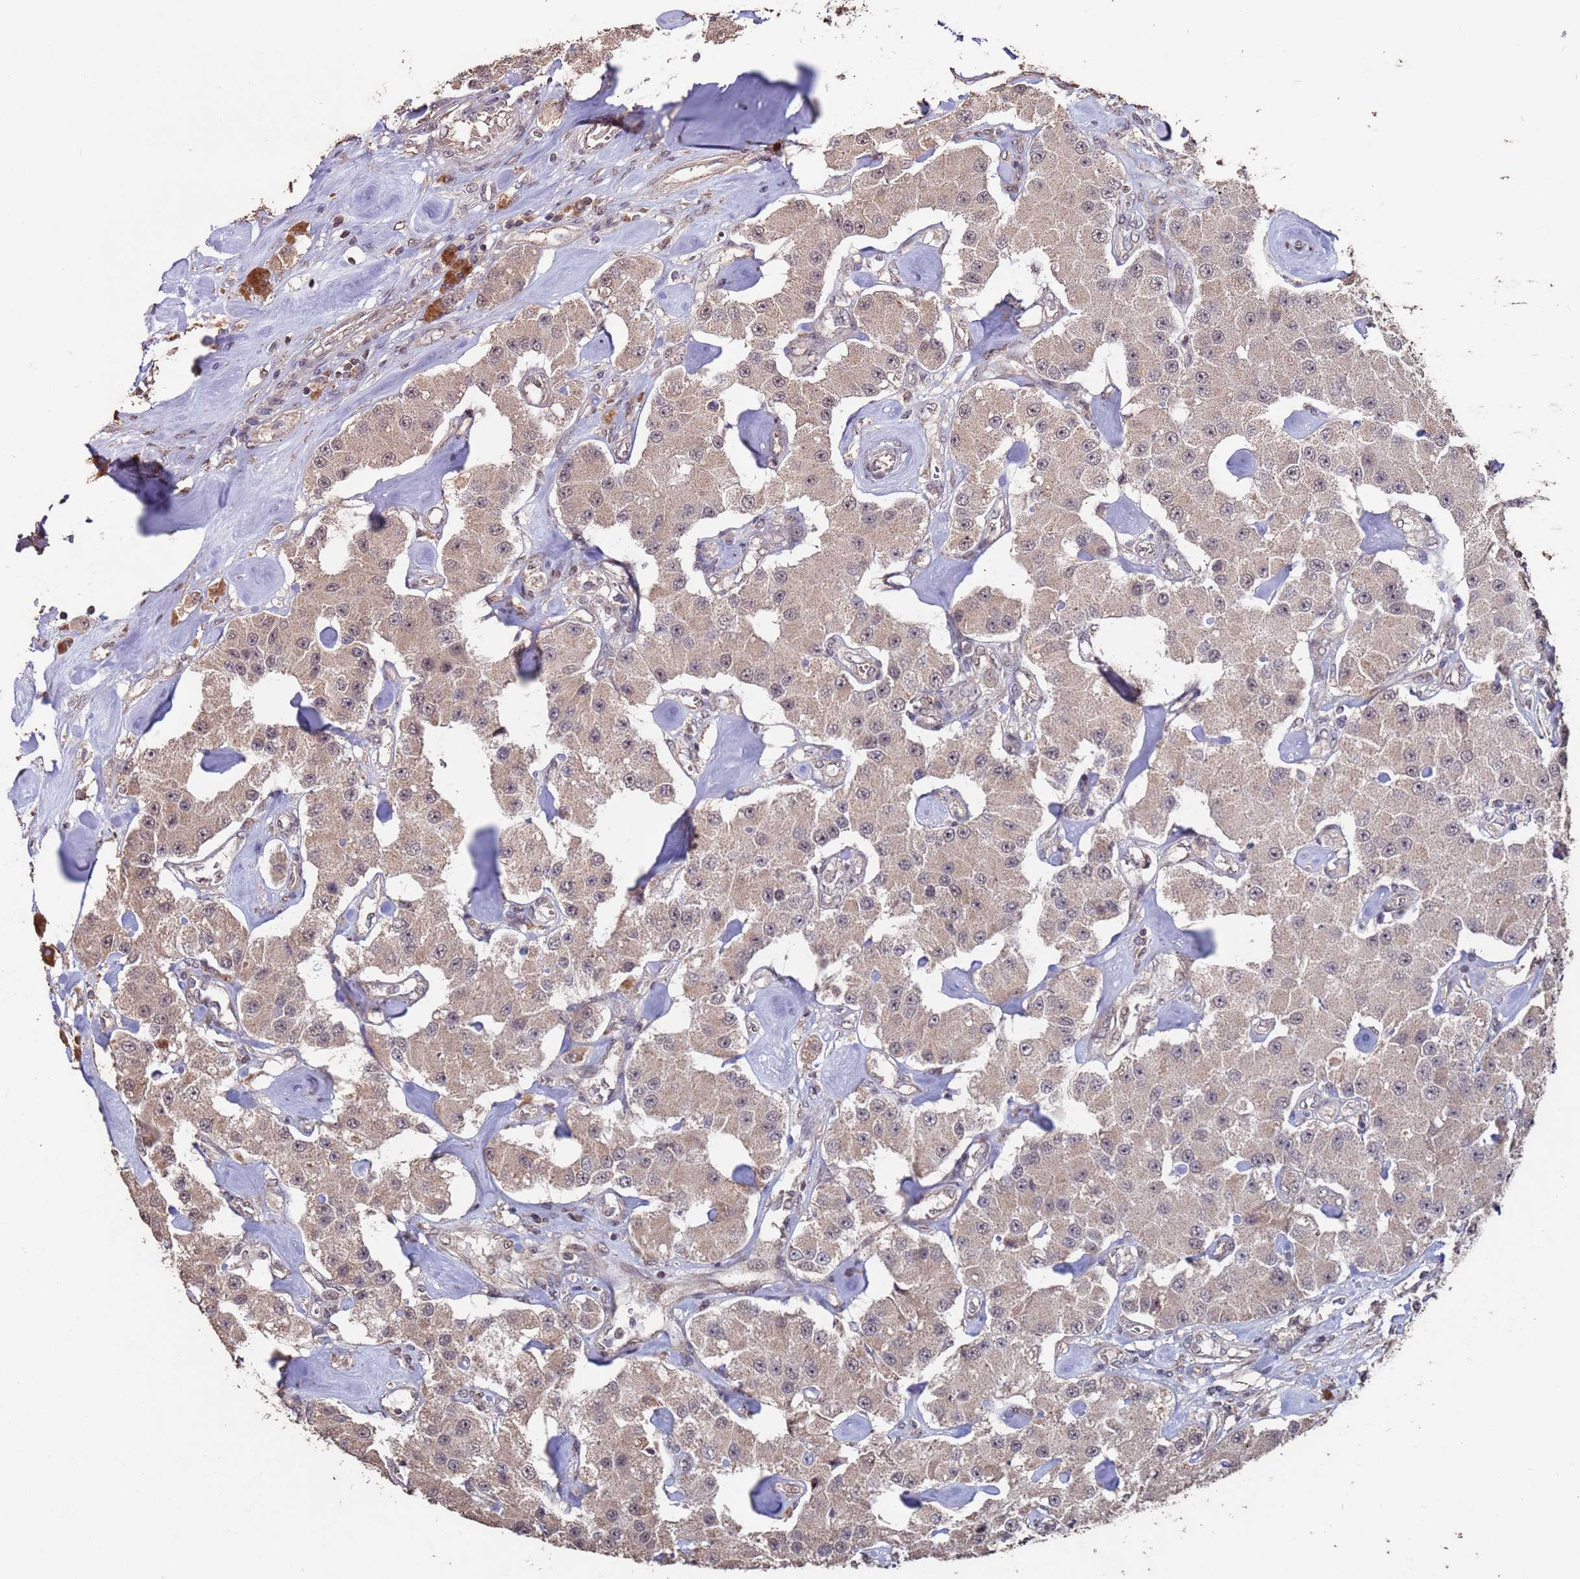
{"staining": {"intensity": "weak", "quantity": ">75%", "location": "cytoplasmic/membranous"}, "tissue": "carcinoid", "cell_type": "Tumor cells", "image_type": "cancer", "snomed": [{"axis": "morphology", "description": "Carcinoid, malignant, NOS"}, {"axis": "topography", "description": "Pancreas"}], "caption": "This is an image of immunohistochemistry (IHC) staining of carcinoid, which shows weak staining in the cytoplasmic/membranous of tumor cells.", "gene": "PRR7", "patient": {"sex": "male", "age": 41}}